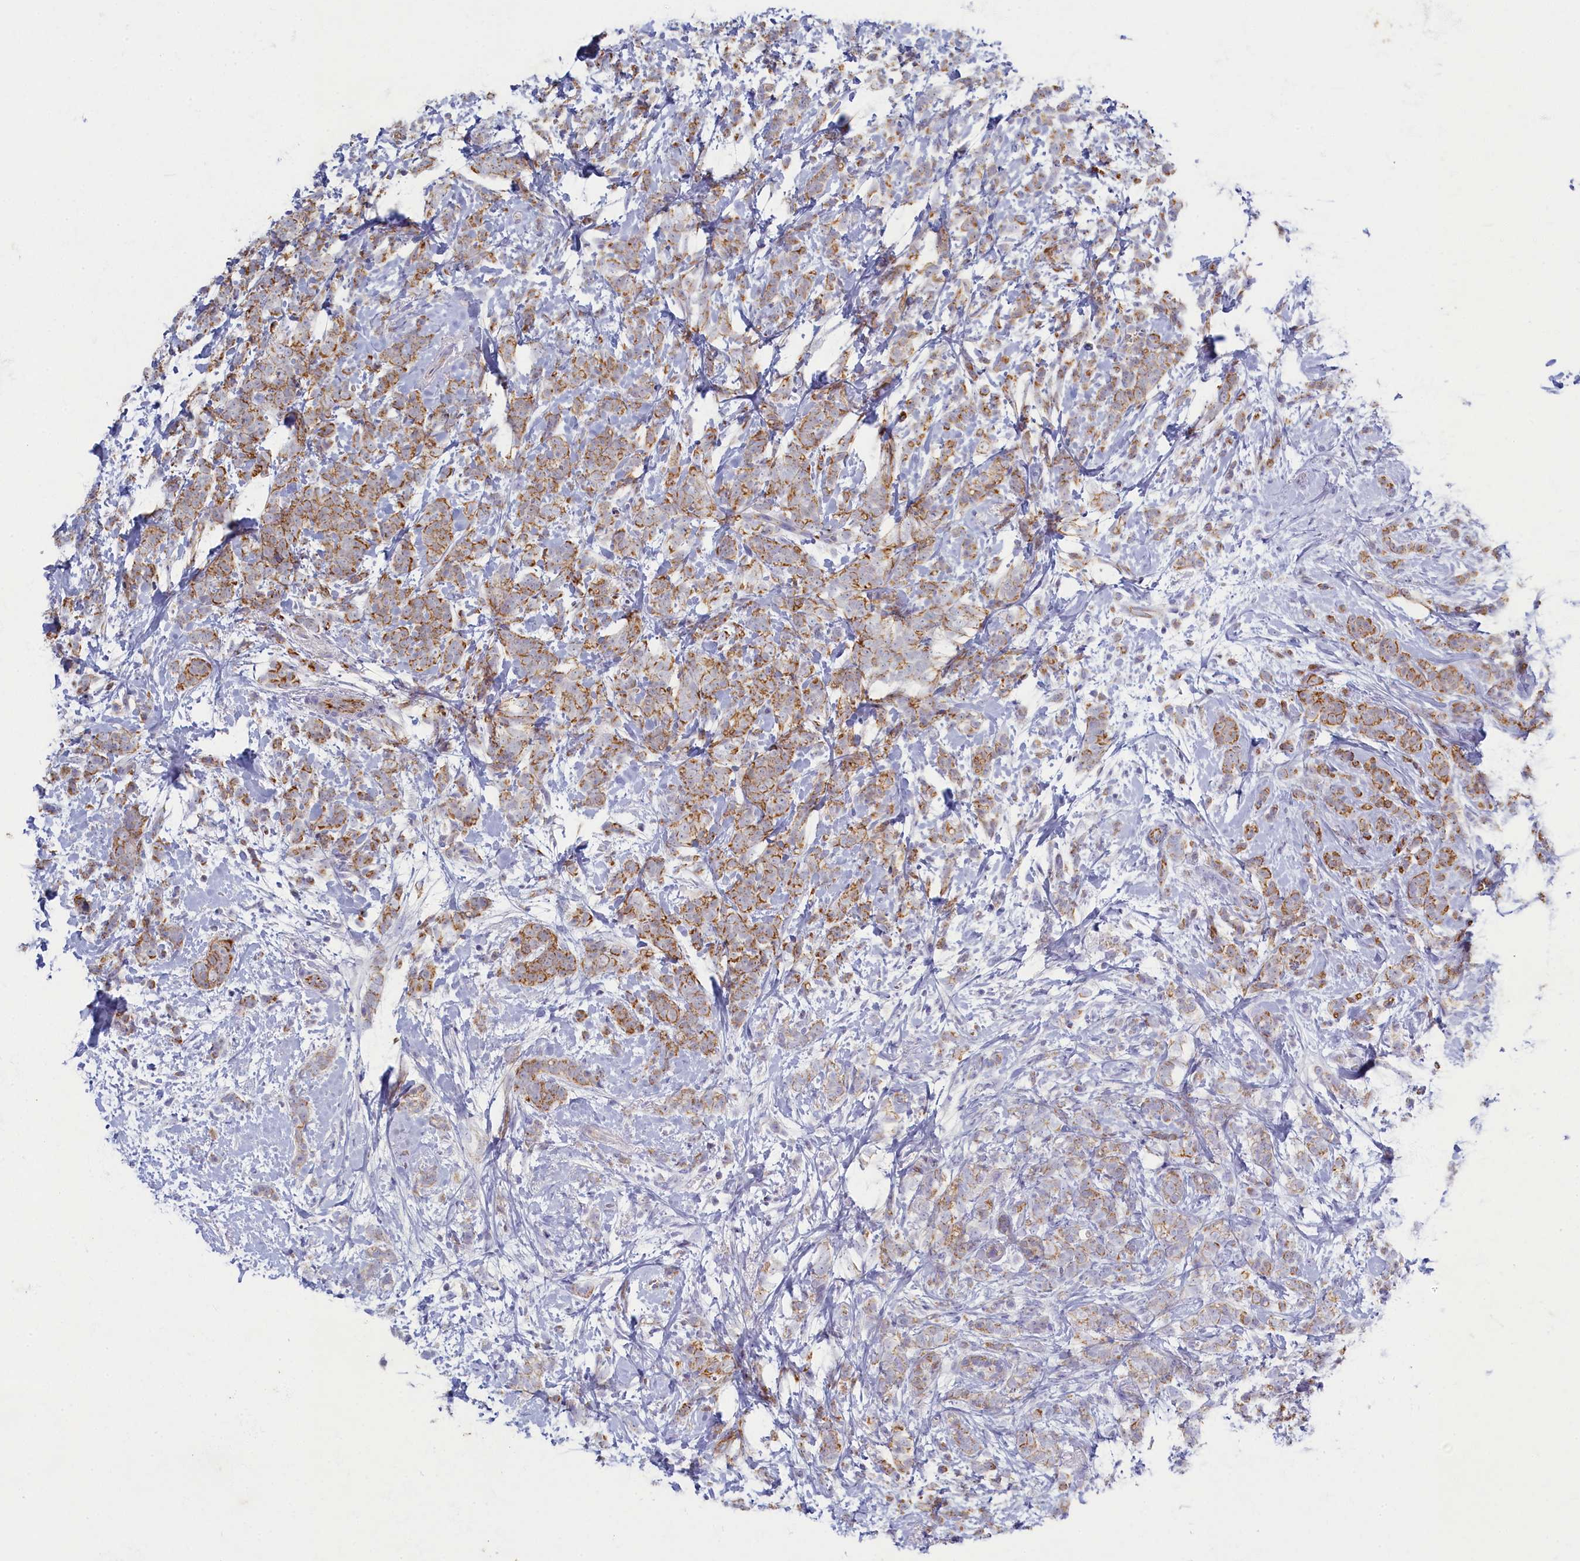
{"staining": {"intensity": "moderate", "quantity": ">75%", "location": "cytoplasmic/membranous"}, "tissue": "breast cancer", "cell_type": "Tumor cells", "image_type": "cancer", "snomed": [{"axis": "morphology", "description": "Lobular carcinoma"}, {"axis": "topography", "description": "Breast"}], "caption": "Breast cancer tissue reveals moderate cytoplasmic/membranous staining in approximately >75% of tumor cells, visualized by immunohistochemistry.", "gene": "OCIAD2", "patient": {"sex": "female", "age": 58}}